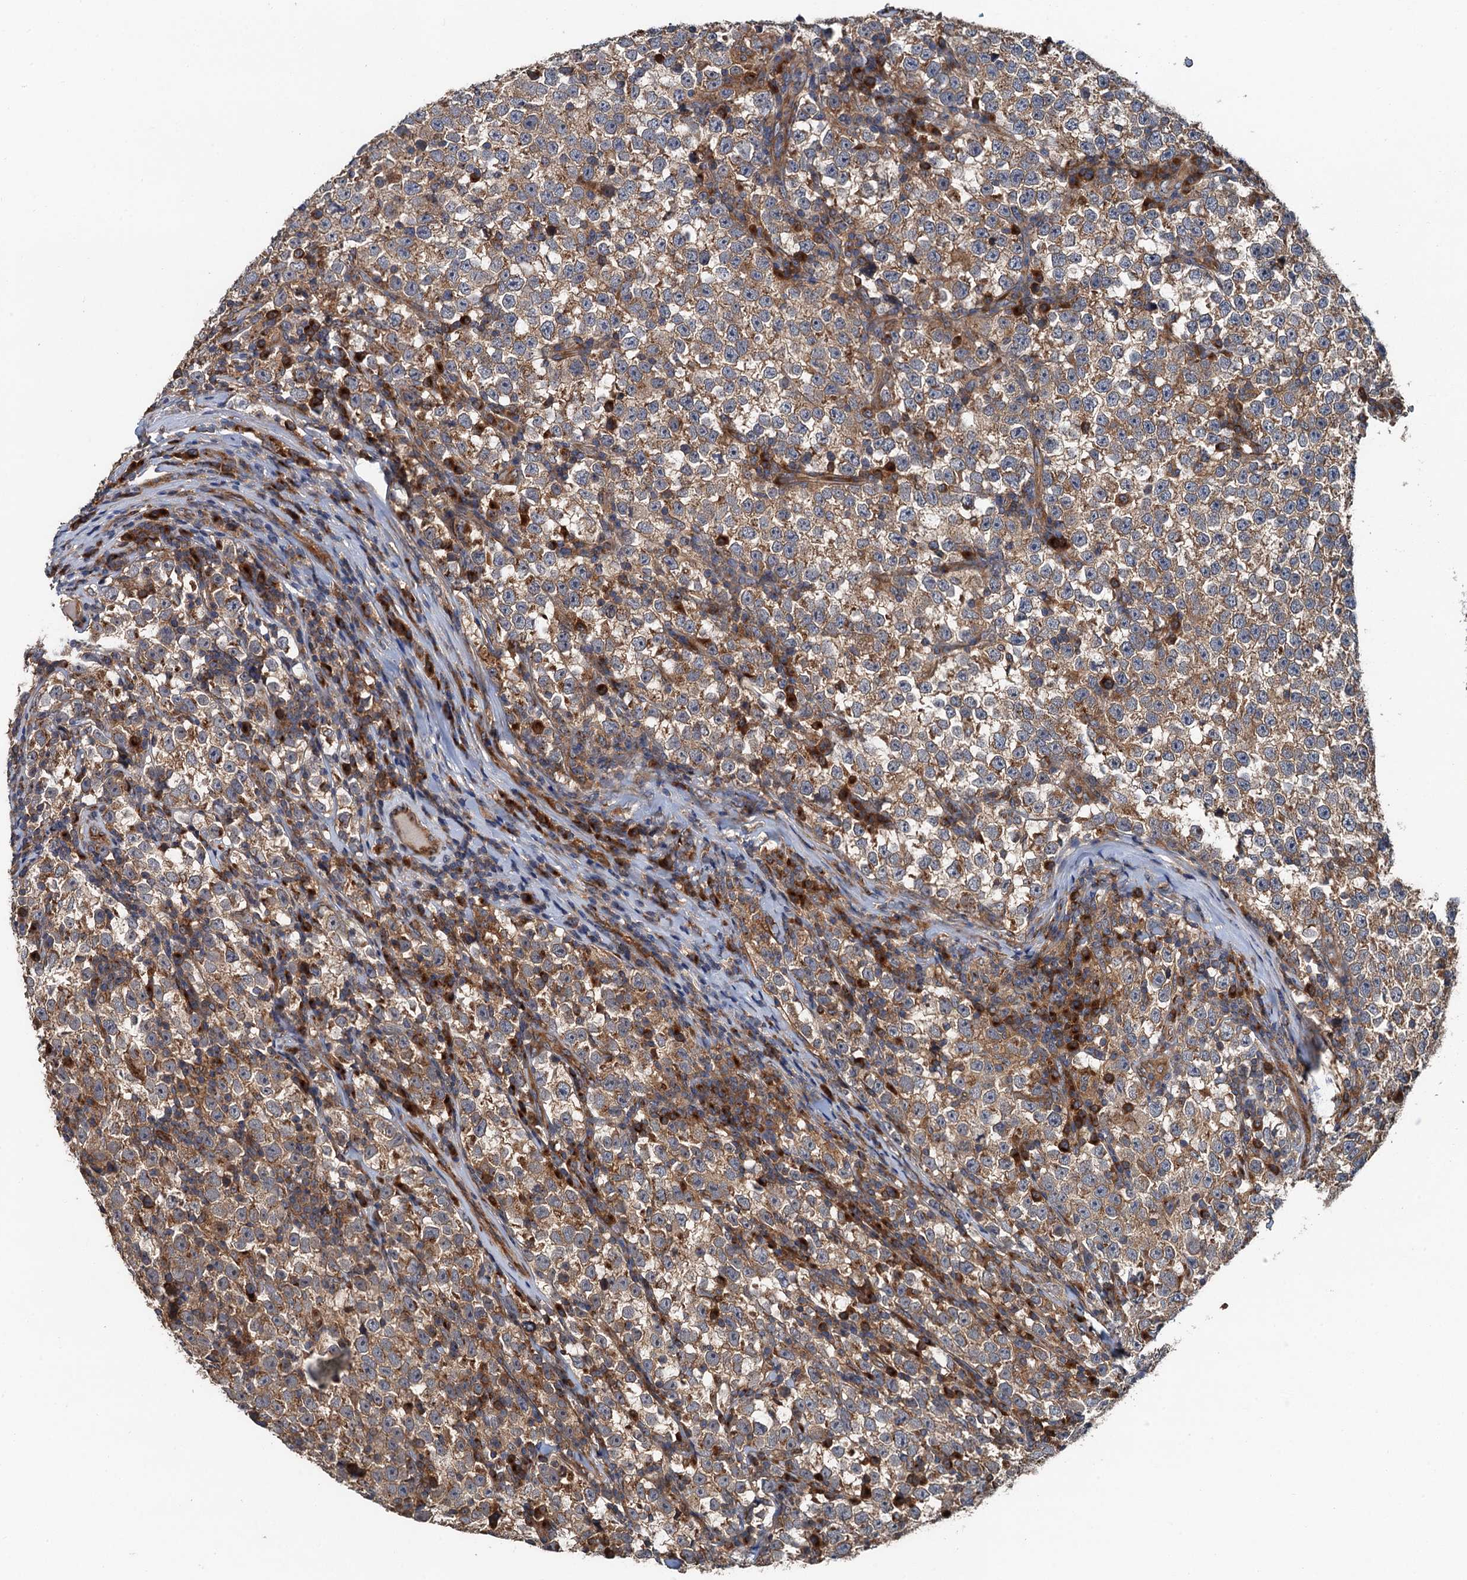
{"staining": {"intensity": "weak", "quantity": ">75%", "location": "cytoplasmic/membranous"}, "tissue": "testis cancer", "cell_type": "Tumor cells", "image_type": "cancer", "snomed": [{"axis": "morphology", "description": "Normal tissue, NOS"}, {"axis": "morphology", "description": "Seminoma, NOS"}, {"axis": "topography", "description": "Testis"}], "caption": "Seminoma (testis) was stained to show a protein in brown. There is low levels of weak cytoplasmic/membranous positivity in approximately >75% of tumor cells. (Brightfield microscopy of DAB IHC at high magnification).", "gene": "COG3", "patient": {"sex": "male", "age": 43}}